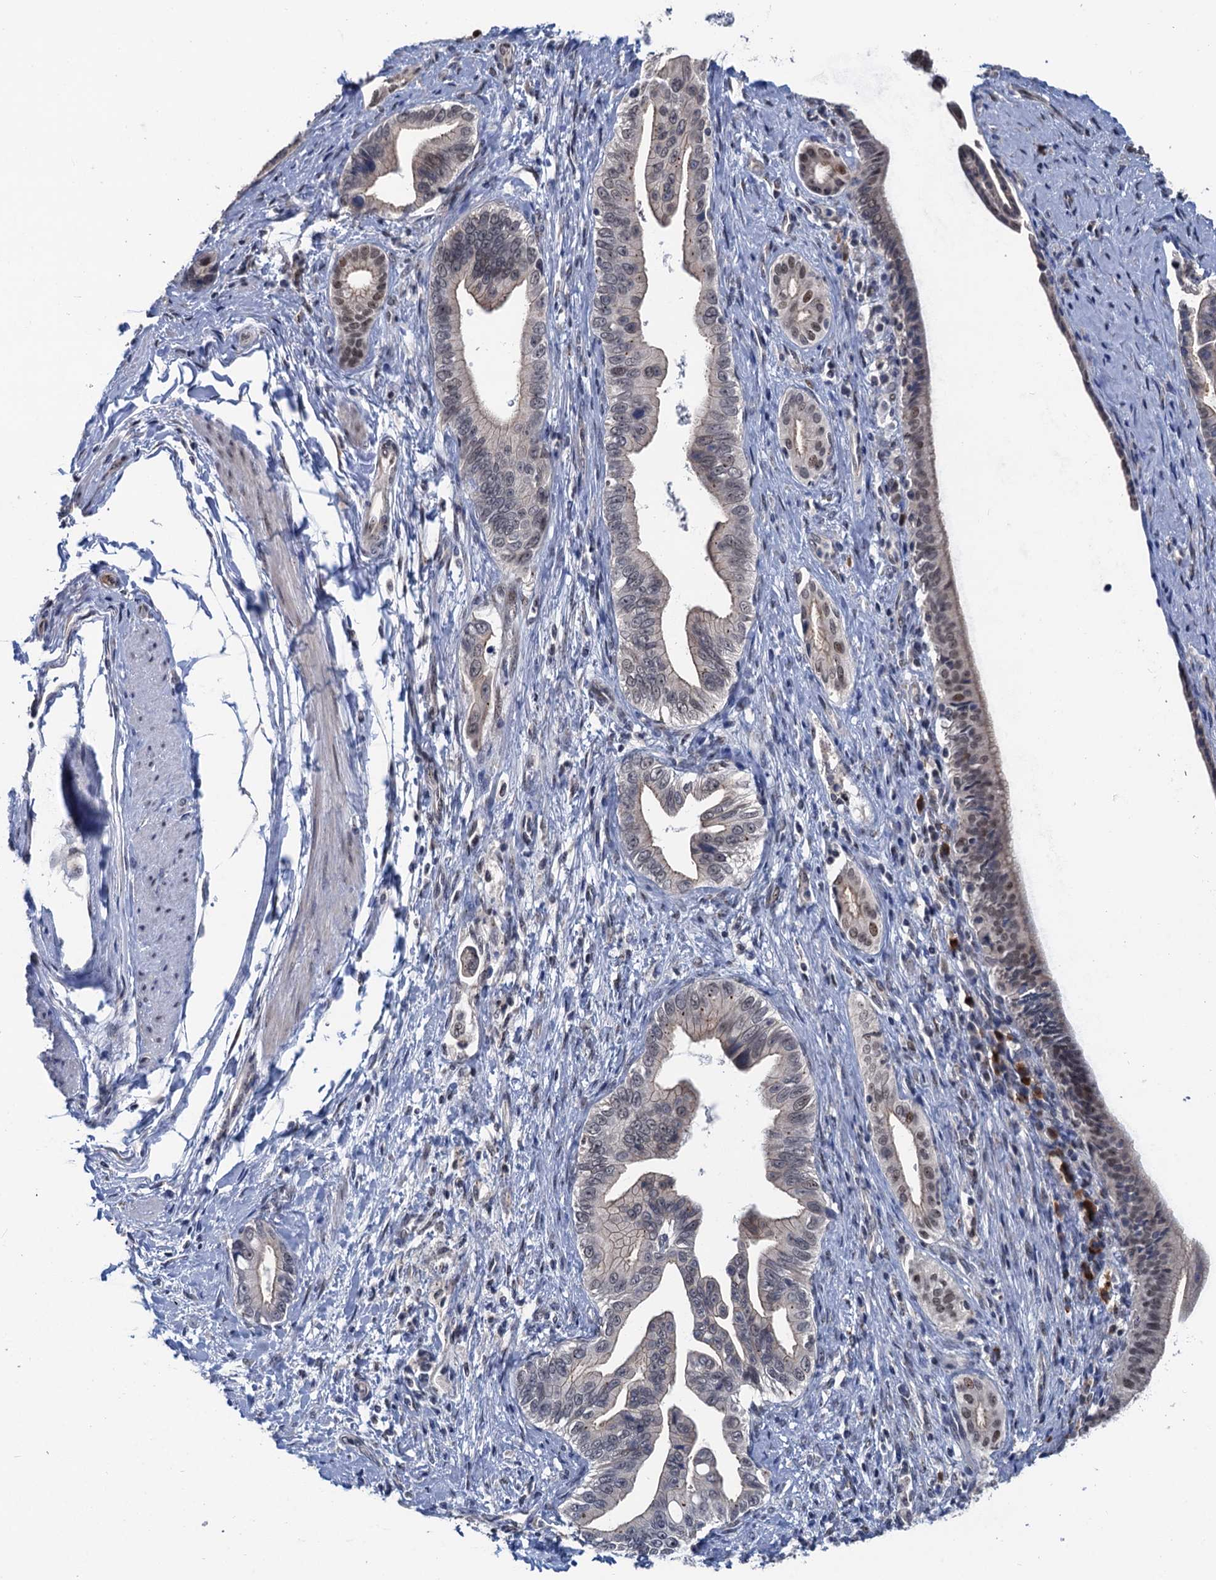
{"staining": {"intensity": "moderate", "quantity": "<25%", "location": "nuclear"}, "tissue": "pancreatic cancer", "cell_type": "Tumor cells", "image_type": "cancer", "snomed": [{"axis": "morphology", "description": "Adenocarcinoma, NOS"}, {"axis": "topography", "description": "Pancreas"}], "caption": "Human pancreatic adenocarcinoma stained for a protein (brown) displays moderate nuclear positive positivity in approximately <25% of tumor cells.", "gene": "RASSF4", "patient": {"sex": "female", "age": 55}}